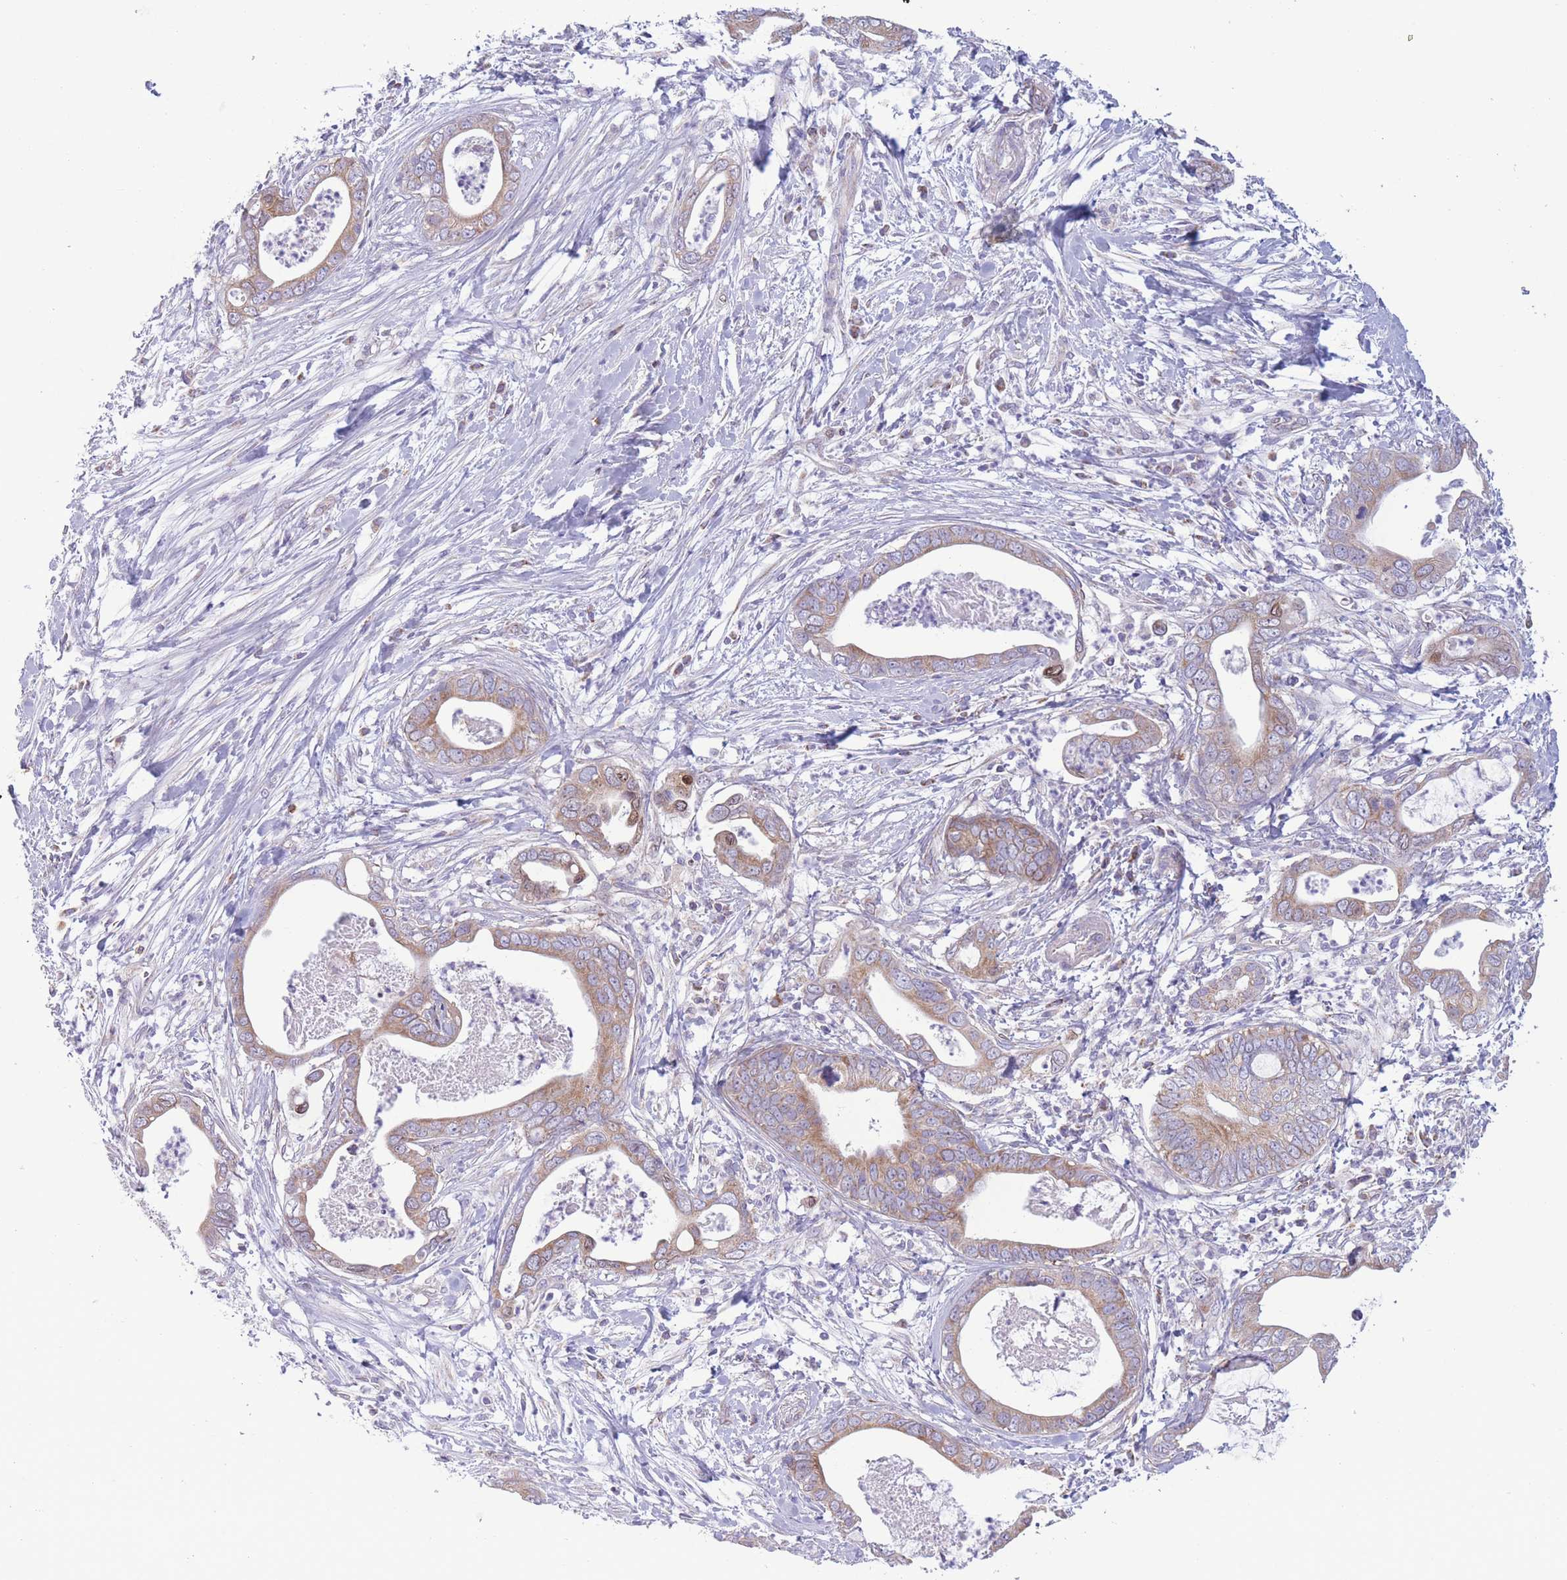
{"staining": {"intensity": "moderate", "quantity": ">75%", "location": "cytoplasmic/membranous"}, "tissue": "pancreatic cancer", "cell_type": "Tumor cells", "image_type": "cancer", "snomed": [{"axis": "morphology", "description": "Adenocarcinoma, NOS"}, {"axis": "topography", "description": "Pancreas"}], "caption": "This histopathology image reveals pancreatic adenocarcinoma stained with immunohistochemistry (IHC) to label a protein in brown. The cytoplasmic/membranous of tumor cells show moderate positivity for the protein. Nuclei are counter-stained blue.", "gene": "PDHA1", "patient": {"sex": "male", "age": 75}}